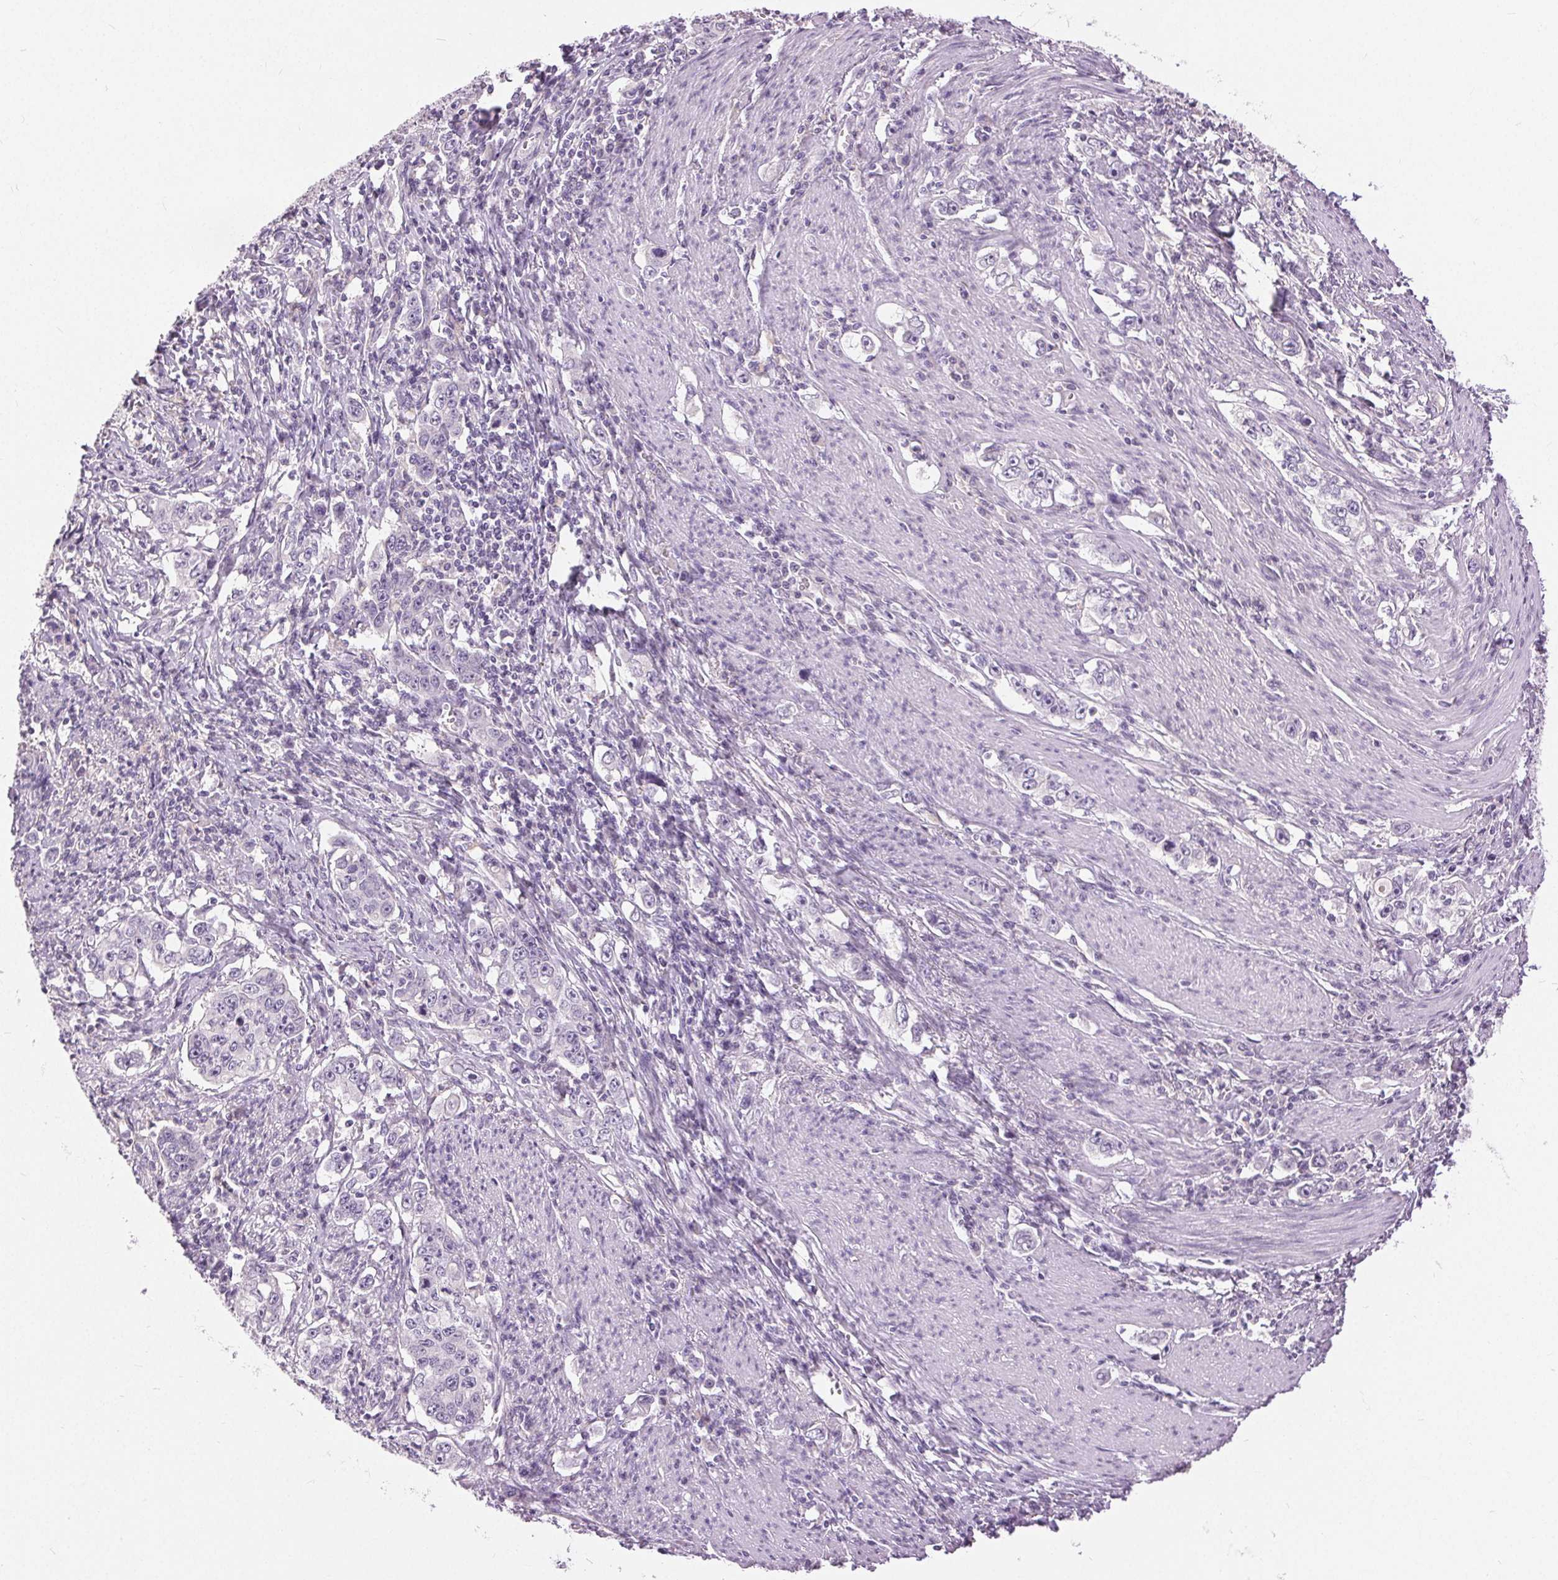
{"staining": {"intensity": "negative", "quantity": "none", "location": "none"}, "tissue": "stomach cancer", "cell_type": "Tumor cells", "image_type": "cancer", "snomed": [{"axis": "morphology", "description": "Adenocarcinoma, NOS"}, {"axis": "topography", "description": "Stomach, lower"}], "caption": "Tumor cells are negative for brown protein staining in stomach cancer (adenocarcinoma).", "gene": "DSG3", "patient": {"sex": "female", "age": 72}}